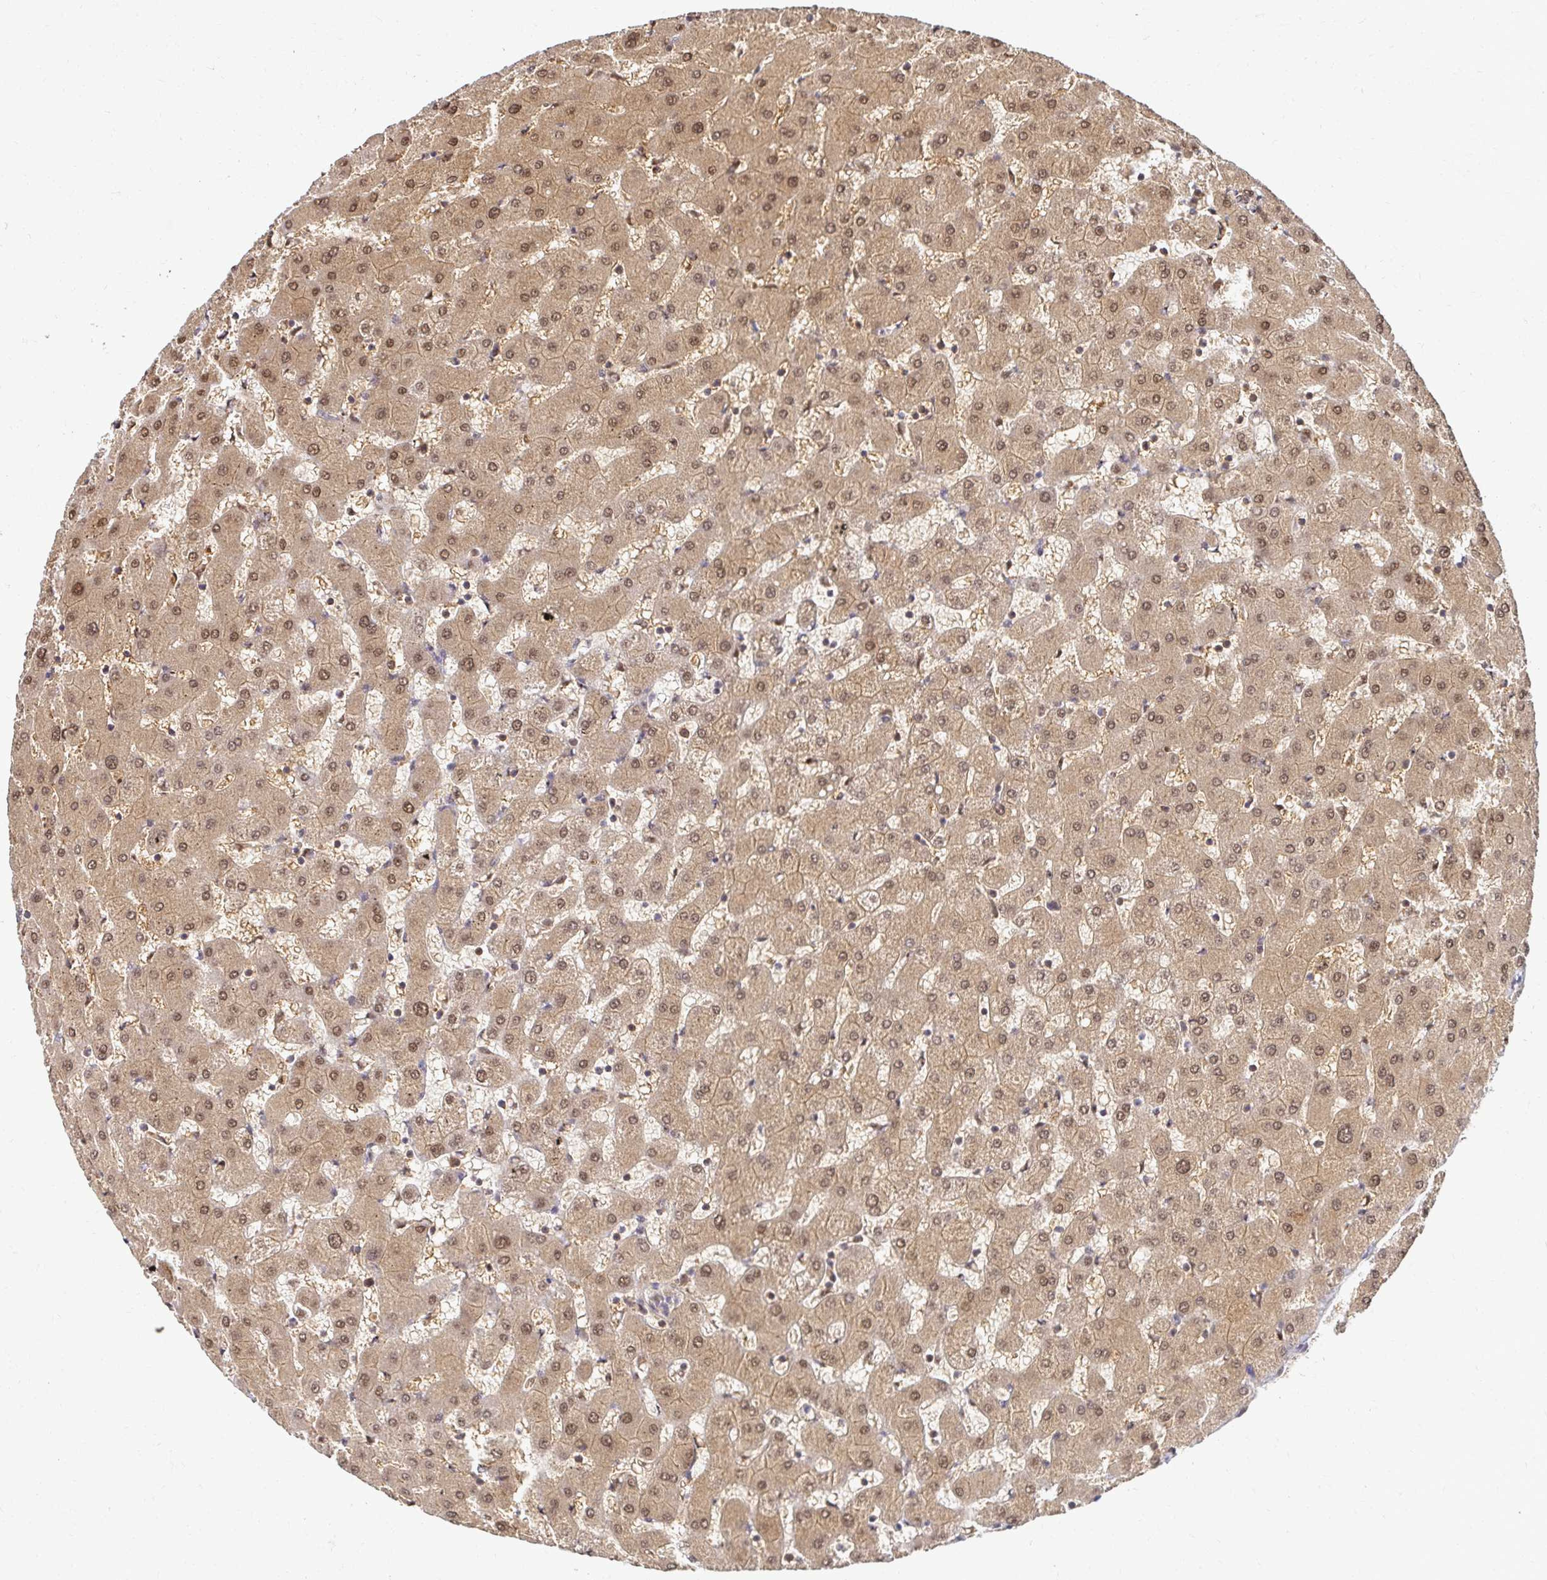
{"staining": {"intensity": "moderate", "quantity": ">75%", "location": "cytoplasmic/membranous"}, "tissue": "liver", "cell_type": "Cholangiocytes", "image_type": "normal", "snomed": [{"axis": "morphology", "description": "Normal tissue, NOS"}, {"axis": "topography", "description": "Liver"}], "caption": "Brown immunohistochemical staining in unremarkable liver displays moderate cytoplasmic/membranous positivity in about >75% of cholangiocytes. The staining is performed using DAB brown chromogen to label protein expression. The nuclei are counter-stained blue using hematoxylin.", "gene": "PSMA4", "patient": {"sex": "female", "age": 63}}